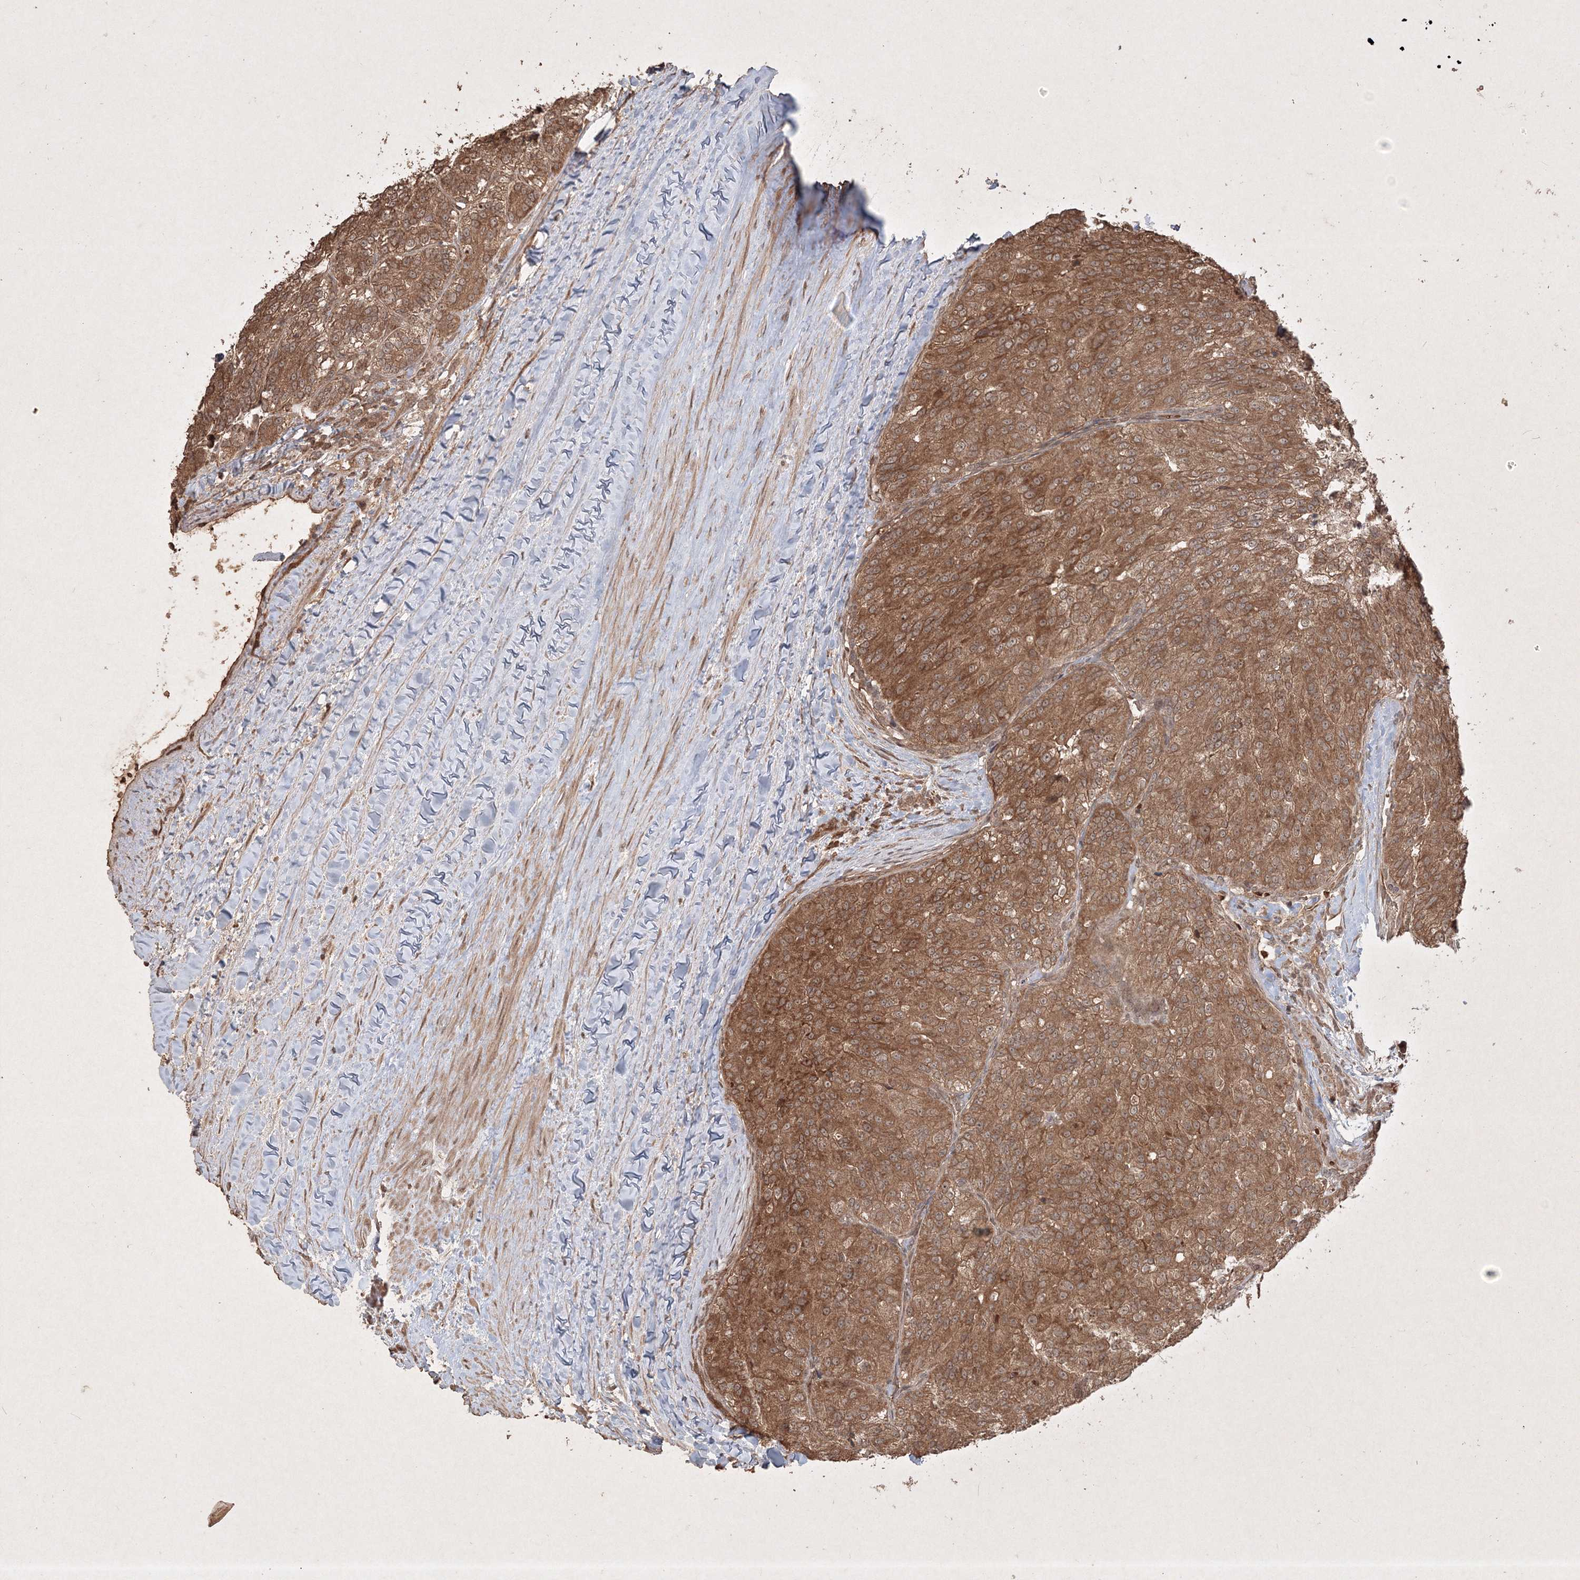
{"staining": {"intensity": "moderate", "quantity": ">75%", "location": "cytoplasmic/membranous"}, "tissue": "renal cancer", "cell_type": "Tumor cells", "image_type": "cancer", "snomed": [{"axis": "morphology", "description": "Adenocarcinoma, NOS"}, {"axis": "topography", "description": "Kidney"}], "caption": "Immunohistochemistry (IHC) of renal adenocarcinoma shows medium levels of moderate cytoplasmic/membranous positivity in approximately >75% of tumor cells.", "gene": "PELI3", "patient": {"sex": "female", "age": 63}}